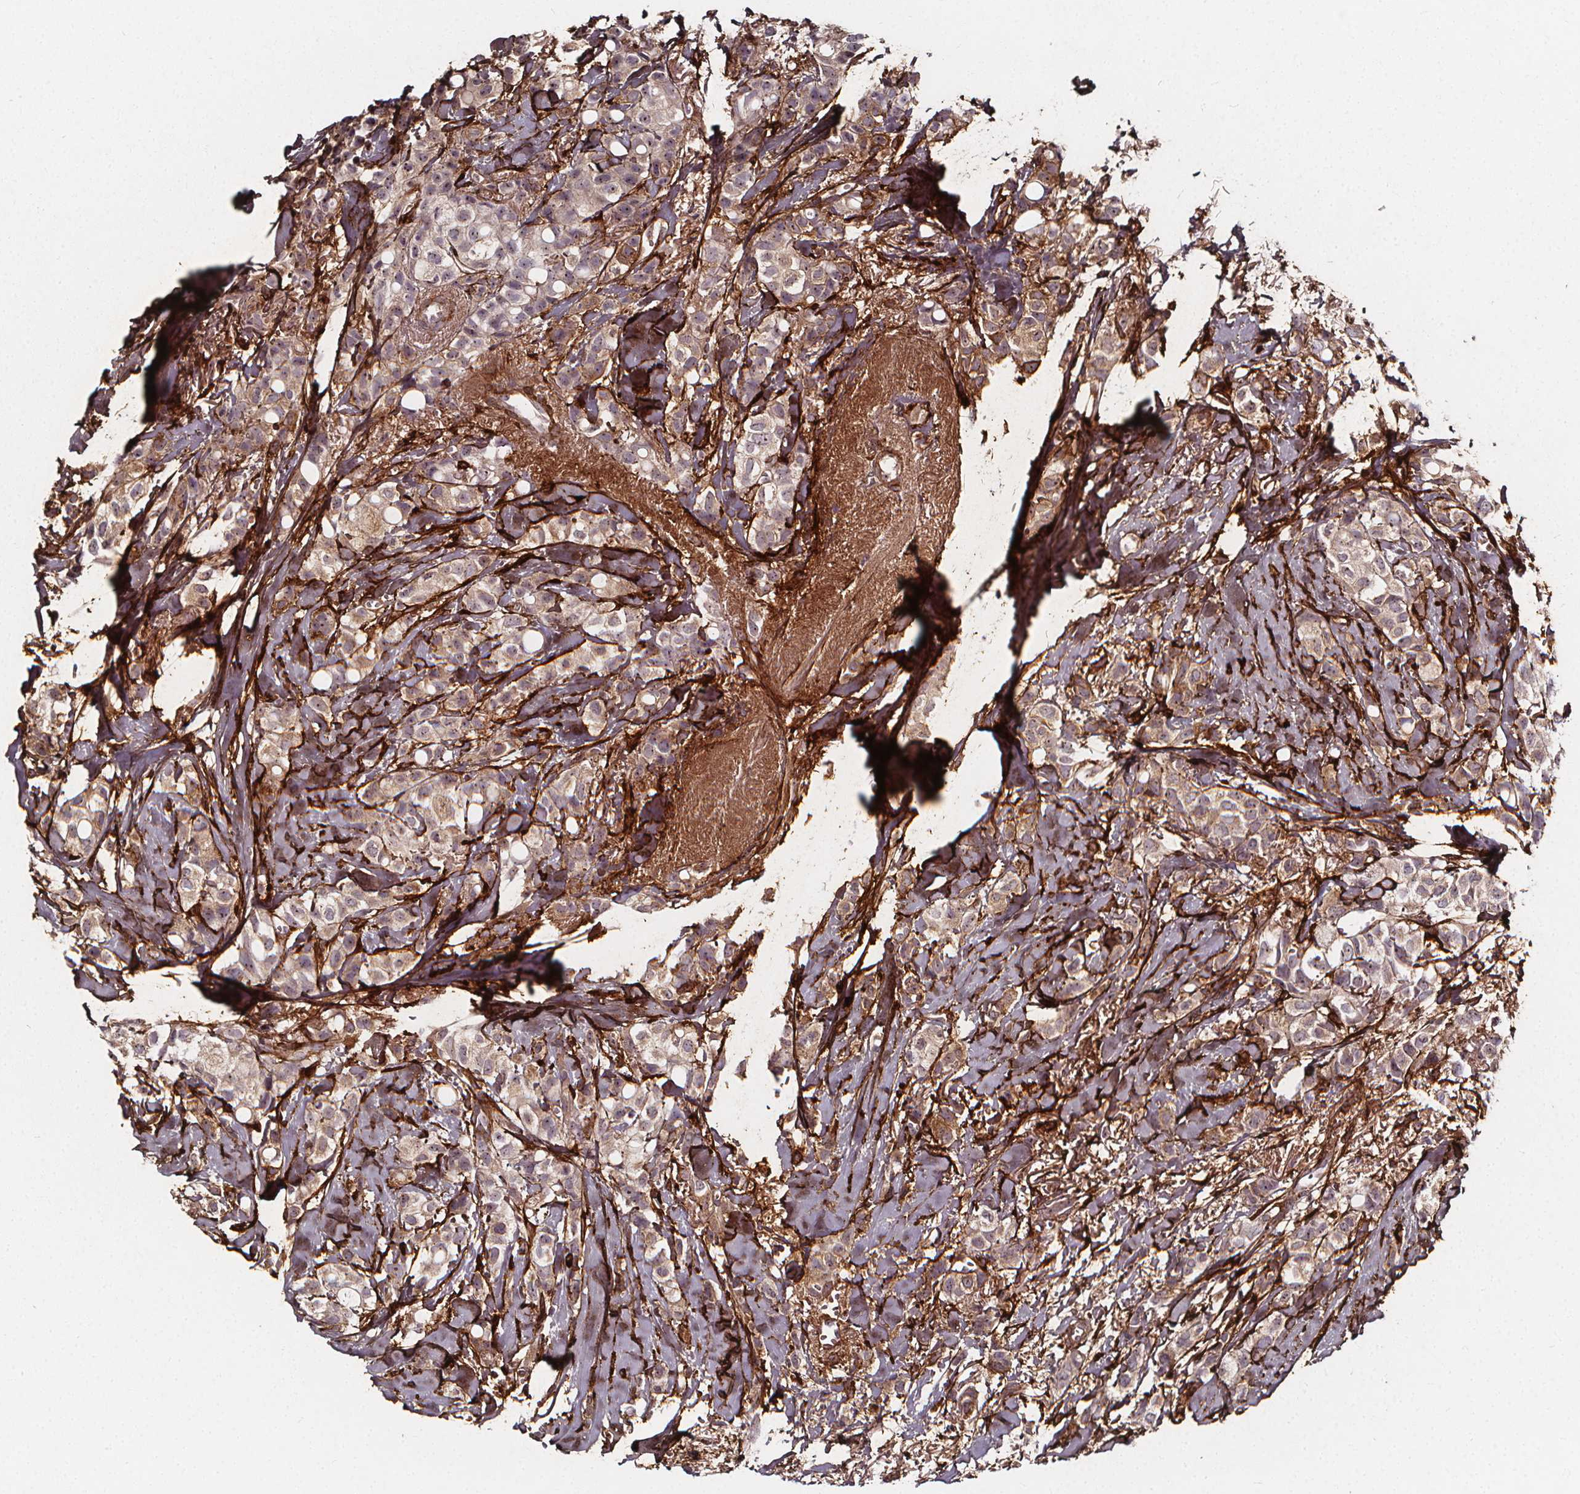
{"staining": {"intensity": "weak", "quantity": "<25%", "location": "cytoplasmic/membranous"}, "tissue": "breast cancer", "cell_type": "Tumor cells", "image_type": "cancer", "snomed": [{"axis": "morphology", "description": "Duct carcinoma"}, {"axis": "topography", "description": "Breast"}], "caption": "High power microscopy micrograph of an immunohistochemistry (IHC) image of breast cancer (invasive ductal carcinoma), revealing no significant expression in tumor cells.", "gene": "AEBP1", "patient": {"sex": "female", "age": 85}}